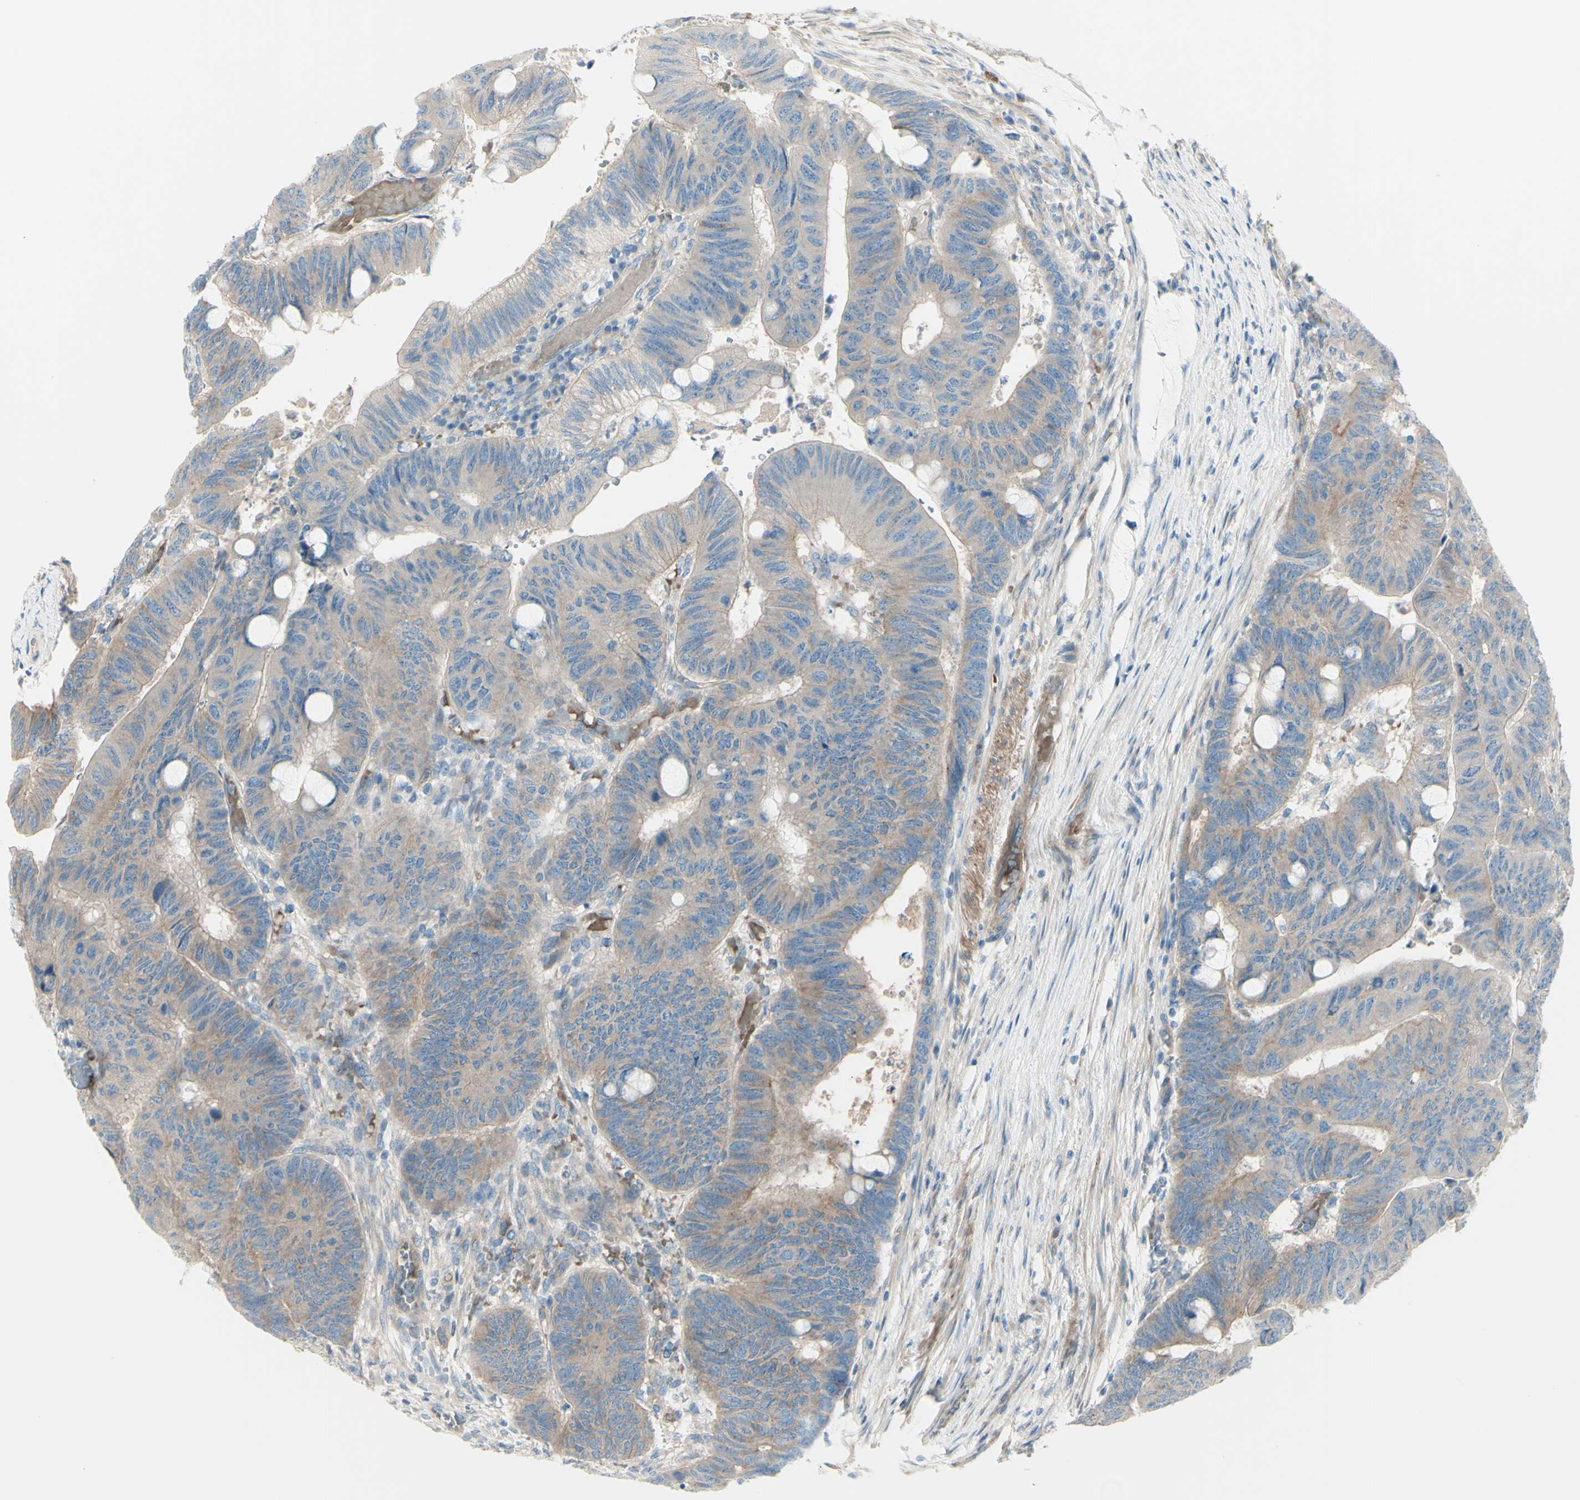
{"staining": {"intensity": "weak", "quantity": ">75%", "location": "cytoplasmic/membranous"}, "tissue": "colorectal cancer", "cell_type": "Tumor cells", "image_type": "cancer", "snomed": [{"axis": "morphology", "description": "Normal tissue, NOS"}, {"axis": "morphology", "description": "Adenocarcinoma, NOS"}, {"axis": "topography", "description": "Rectum"}, {"axis": "topography", "description": "Peripheral nerve tissue"}], "caption": "Human adenocarcinoma (colorectal) stained with a protein marker exhibits weak staining in tumor cells.", "gene": "PCDHGA2", "patient": {"sex": "male", "age": 92}}